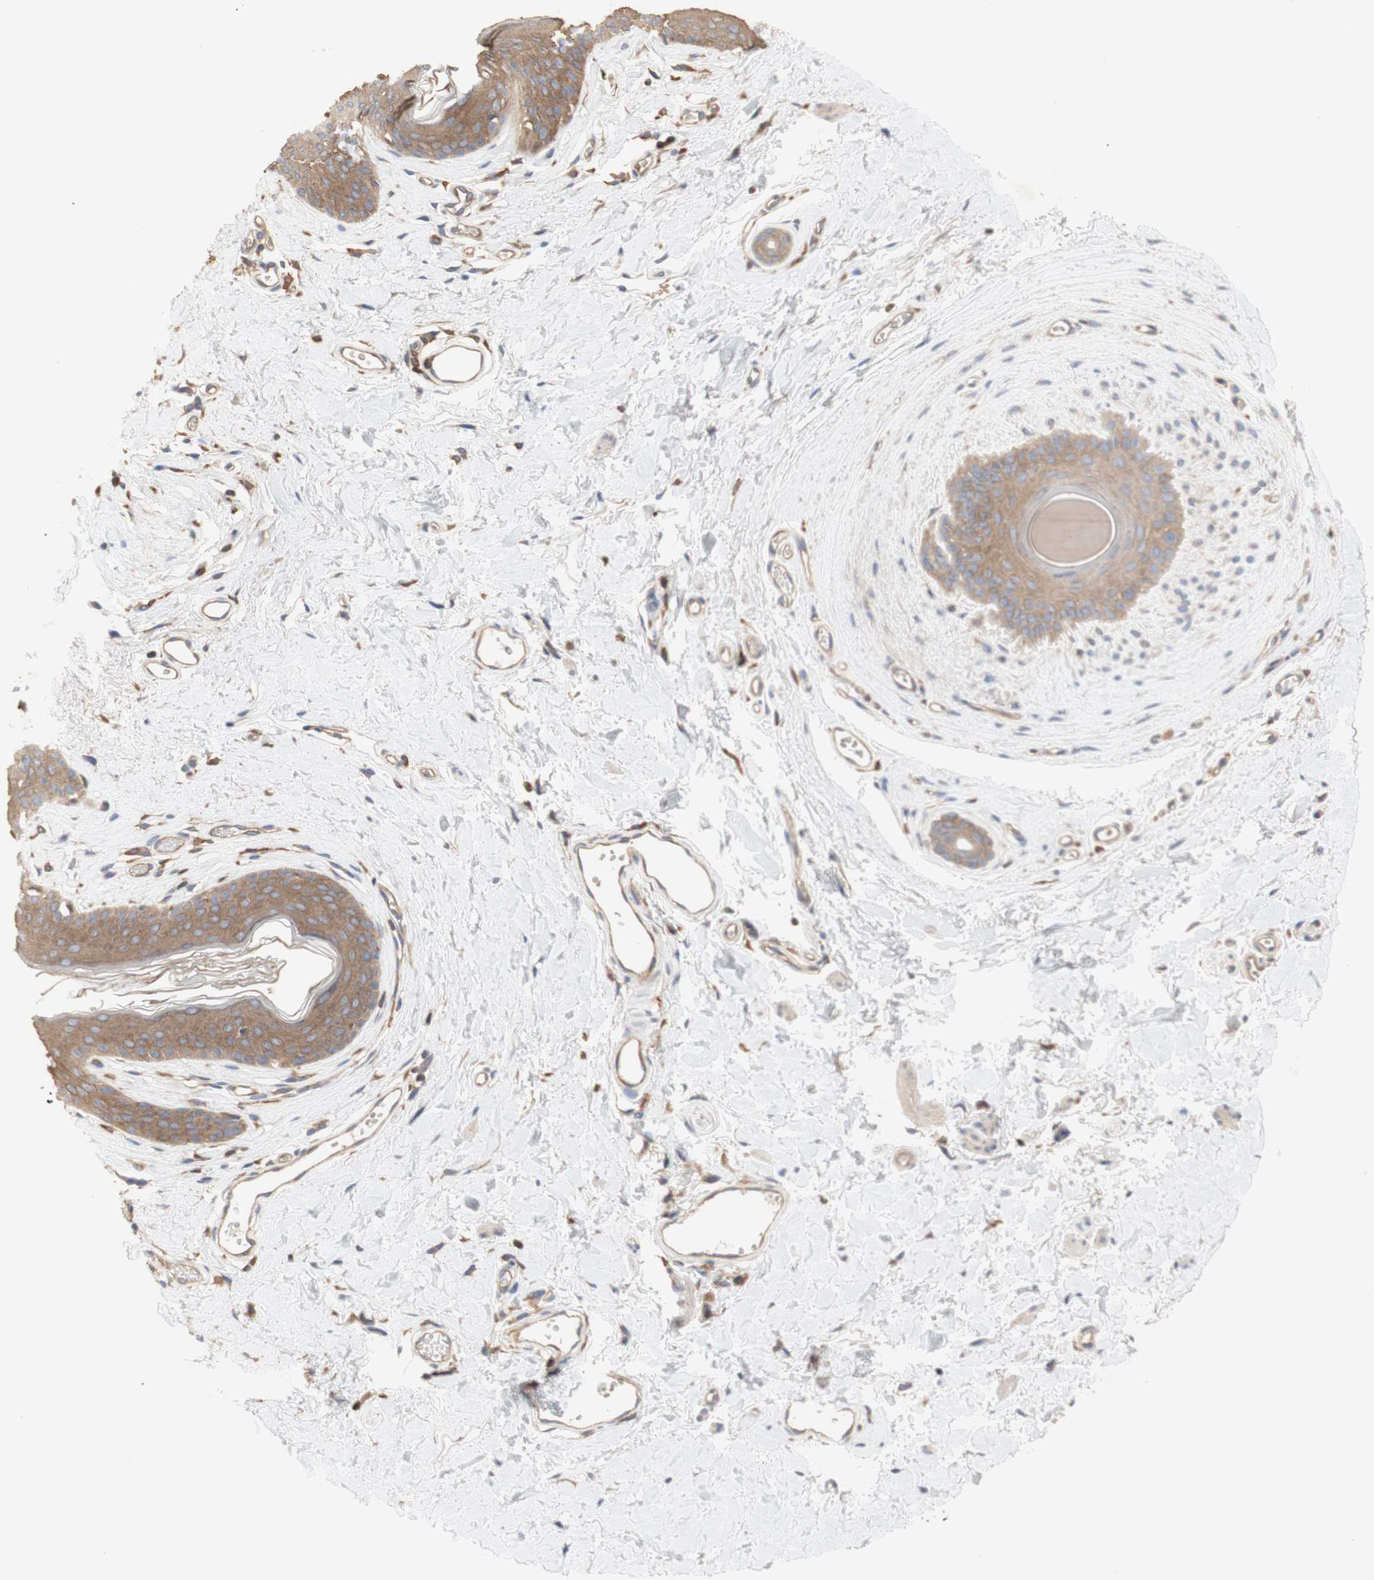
{"staining": {"intensity": "moderate", "quantity": ">75%", "location": "cytoplasmic/membranous"}, "tissue": "skin", "cell_type": "Epidermal cells", "image_type": "normal", "snomed": [{"axis": "morphology", "description": "Normal tissue, NOS"}, {"axis": "morphology", "description": "Inflammation, NOS"}, {"axis": "topography", "description": "Vulva"}], "caption": "This micrograph exhibits immunohistochemistry staining of normal skin, with medium moderate cytoplasmic/membranous positivity in about >75% of epidermal cells.", "gene": "IKBKG", "patient": {"sex": "female", "age": 84}}